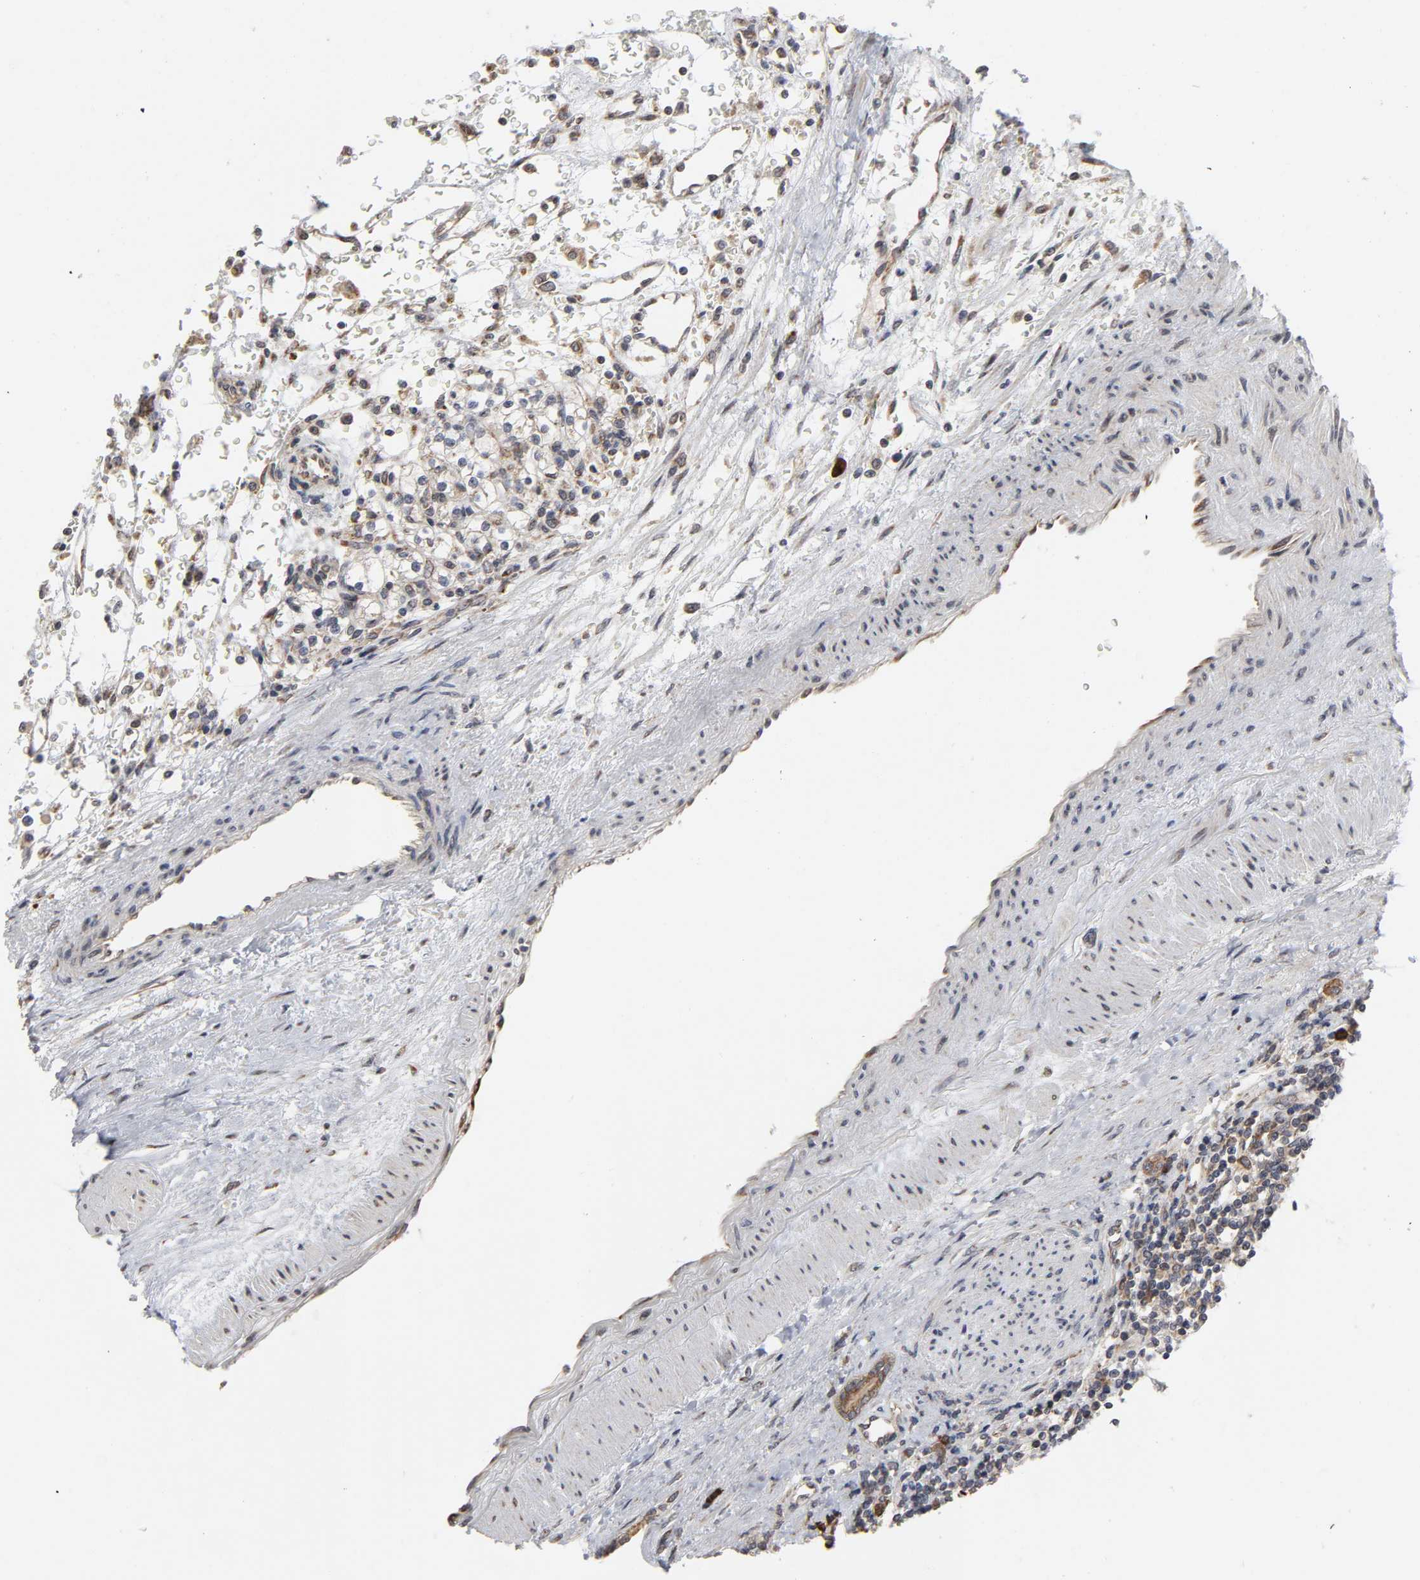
{"staining": {"intensity": "moderate", "quantity": "25%-75%", "location": "cytoplasmic/membranous"}, "tissue": "renal cancer", "cell_type": "Tumor cells", "image_type": "cancer", "snomed": [{"axis": "morphology", "description": "Normal tissue, NOS"}, {"axis": "morphology", "description": "Adenocarcinoma, NOS"}, {"axis": "topography", "description": "Kidney"}], "caption": "This is a histology image of IHC staining of renal cancer (adenocarcinoma), which shows moderate positivity in the cytoplasmic/membranous of tumor cells.", "gene": "SLC30A9", "patient": {"sex": "female", "age": 55}}